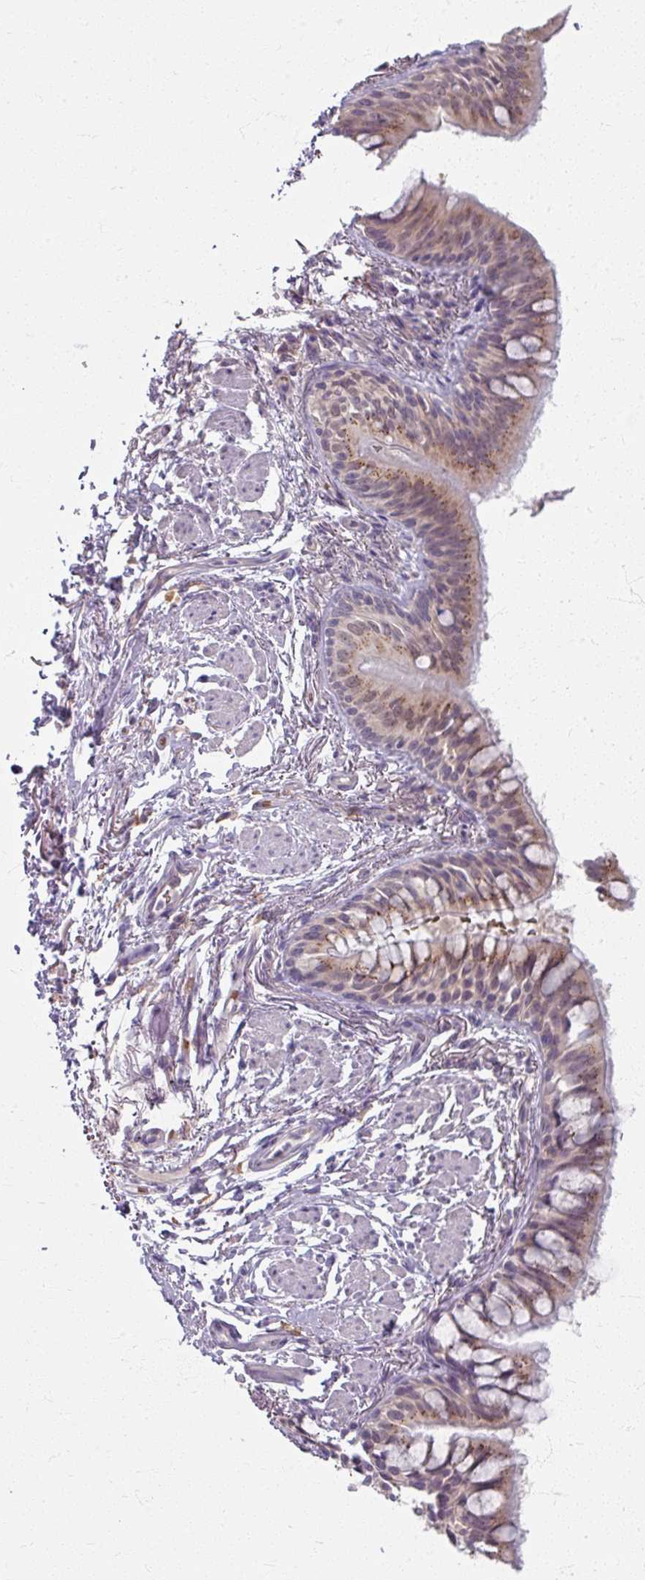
{"staining": {"intensity": "moderate", "quantity": "25%-75%", "location": "cytoplasmic/membranous"}, "tissue": "bronchus", "cell_type": "Respiratory epithelial cells", "image_type": "normal", "snomed": [{"axis": "morphology", "description": "Normal tissue, NOS"}, {"axis": "topography", "description": "Bronchus"}], "caption": "Immunohistochemistry (IHC) photomicrograph of benign bronchus stained for a protein (brown), which reveals medium levels of moderate cytoplasmic/membranous positivity in about 25%-75% of respiratory epithelial cells.", "gene": "KMT5C", "patient": {"sex": "male", "age": 70}}